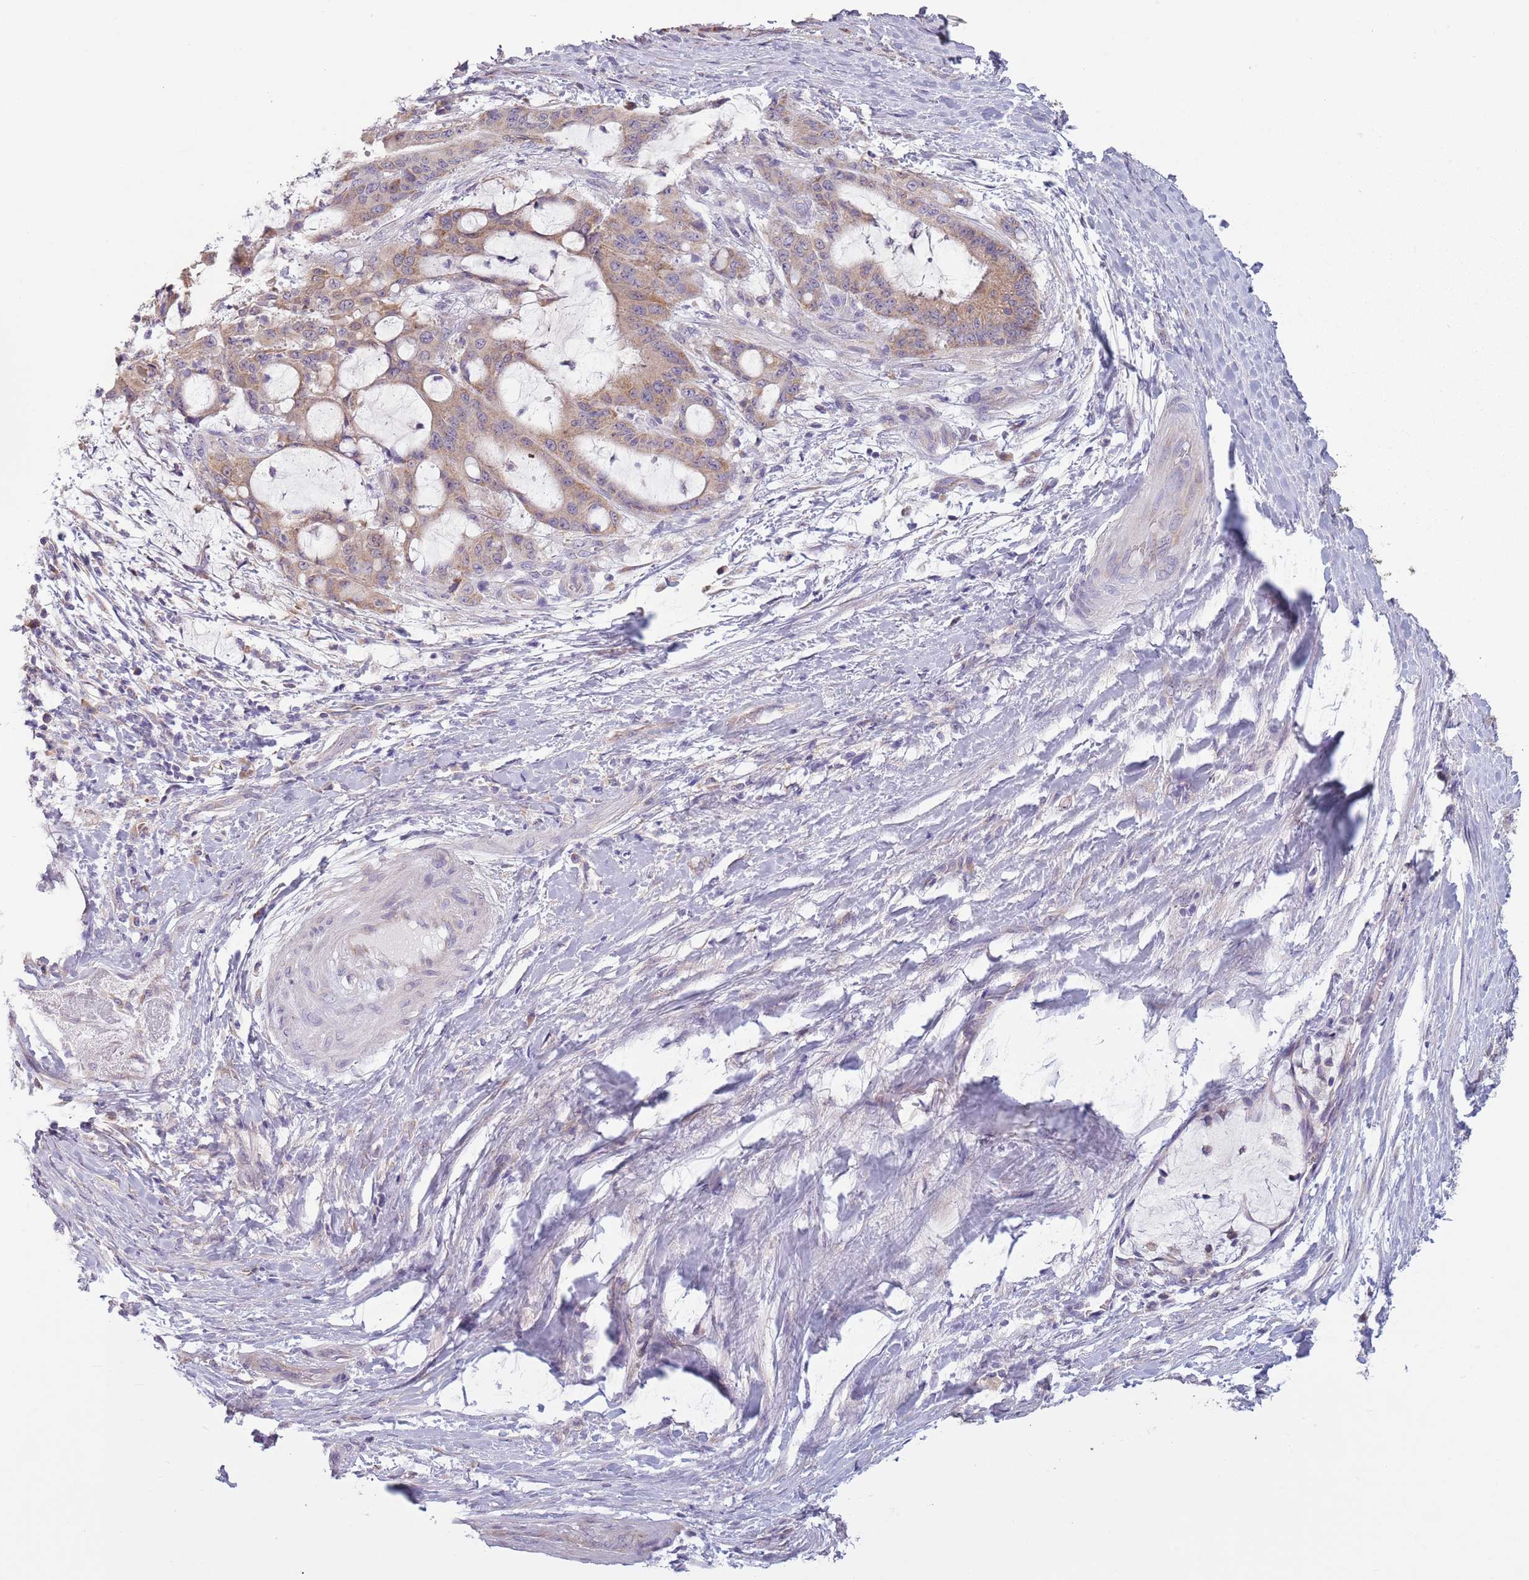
{"staining": {"intensity": "weak", "quantity": ">75%", "location": "cytoplasmic/membranous"}, "tissue": "liver cancer", "cell_type": "Tumor cells", "image_type": "cancer", "snomed": [{"axis": "morphology", "description": "Normal tissue, NOS"}, {"axis": "morphology", "description": "Cholangiocarcinoma"}, {"axis": "topography", "description": "Liver"}, {"axis": "topography", "description": "Peripheral nerve tissue"}], "caption": "Weak cytoplasmic/membranous expression is seen in about >75% of tumor cells in liver cancer (cholangiocarcinoma).", "gene": "COQ5", "patient": {"sex": "female", "age": 73}}